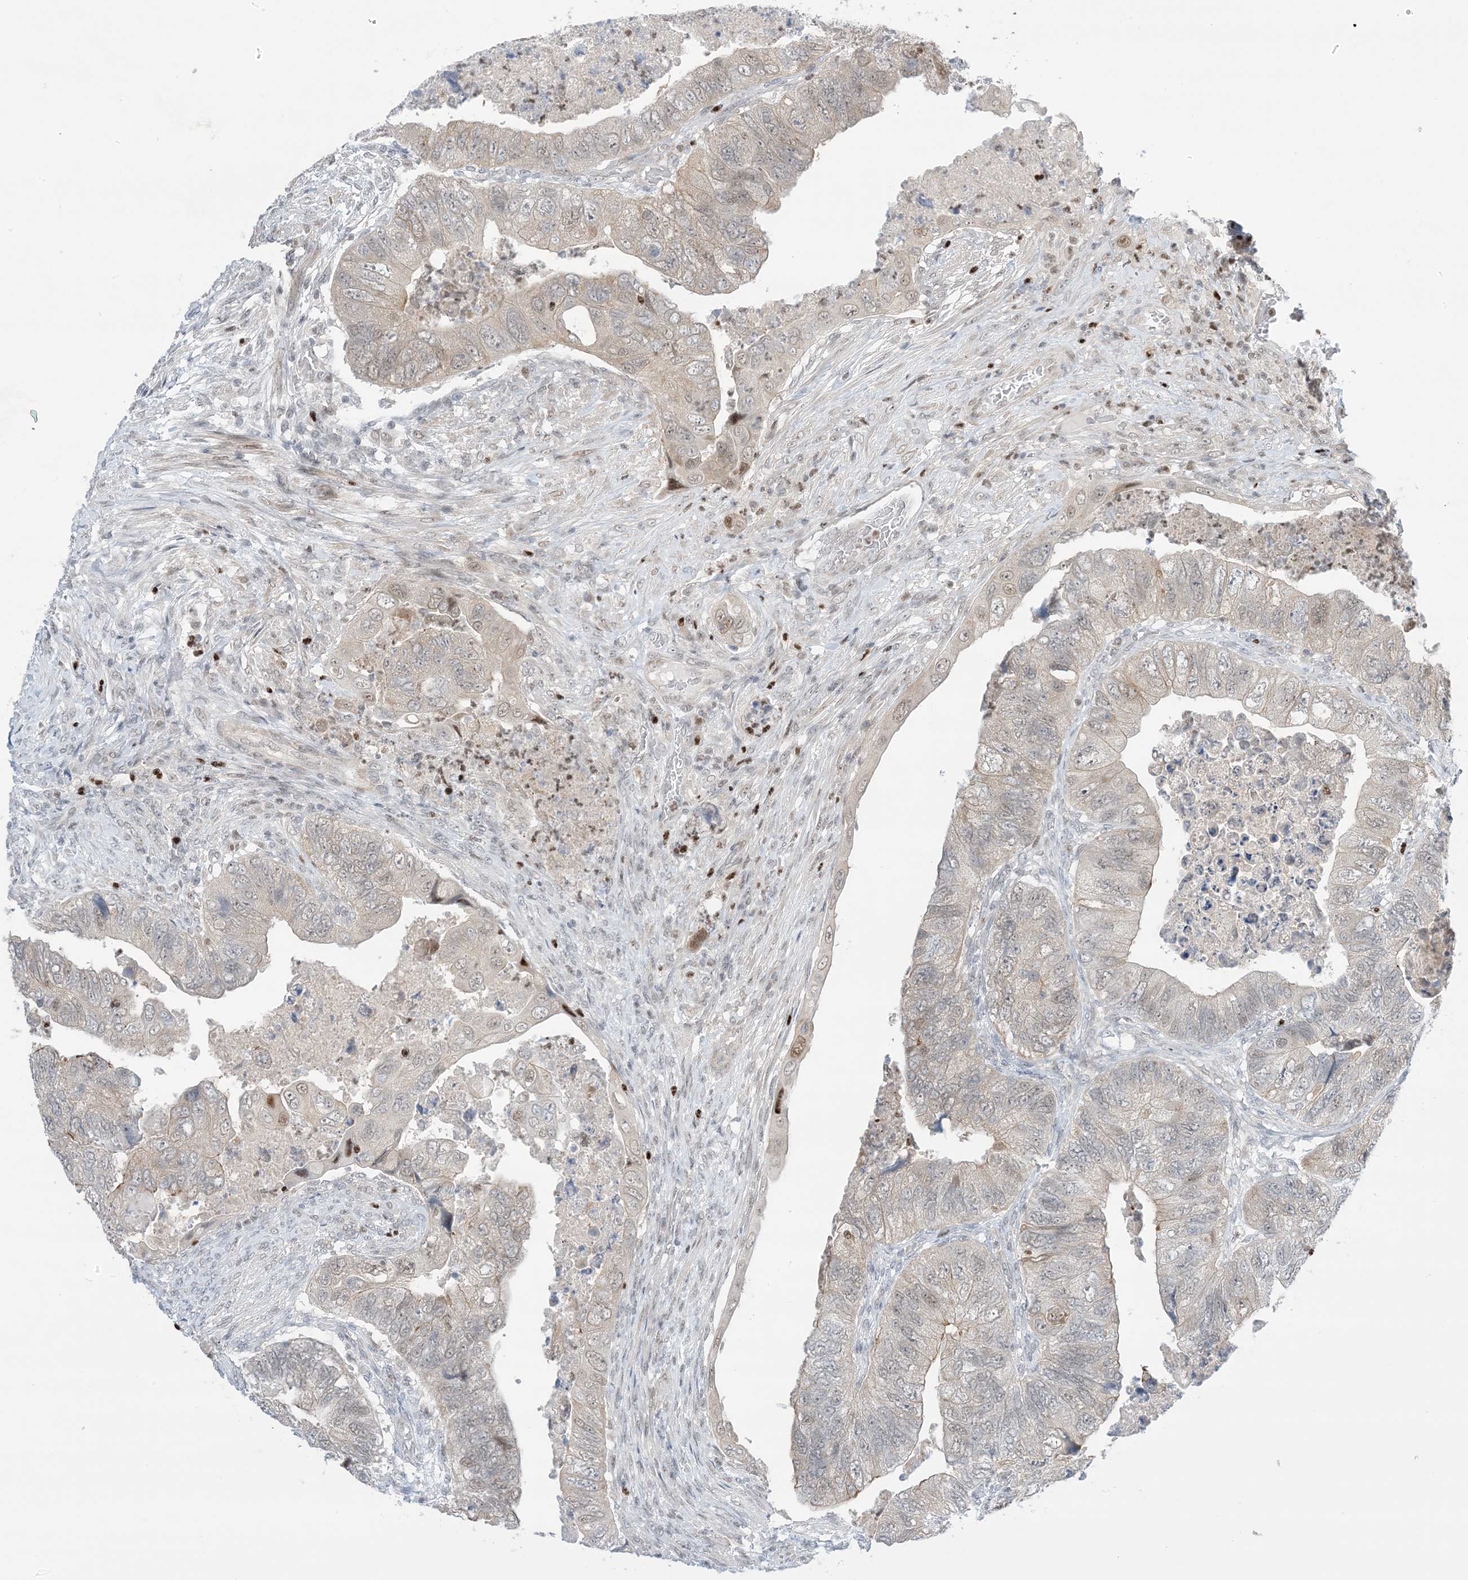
{"staining": {"intensity": "weak", "quantity": "<25%", "location": "cytoplasmic/membranous"}, "tissue": "colorectal cancer", "cell_type": "Tumor cells", "image_type": "cancer", "snomed": [{"axis": "morphology", "description": "Adenocarcinoma, NOS"}, {"axis": "topography", "description": "Rectum"}], "caption": "This image is of colorectal cancer (adenocarcinoma) stained with immunohistochemistry (IHC) to label a protein in brown with the nuclei are counter-stained blue. There is no expression in tumor cells. Nuclei are stained in blue.", "gene": "TFPT", "patient": {"sex": "male", "age": 63}}